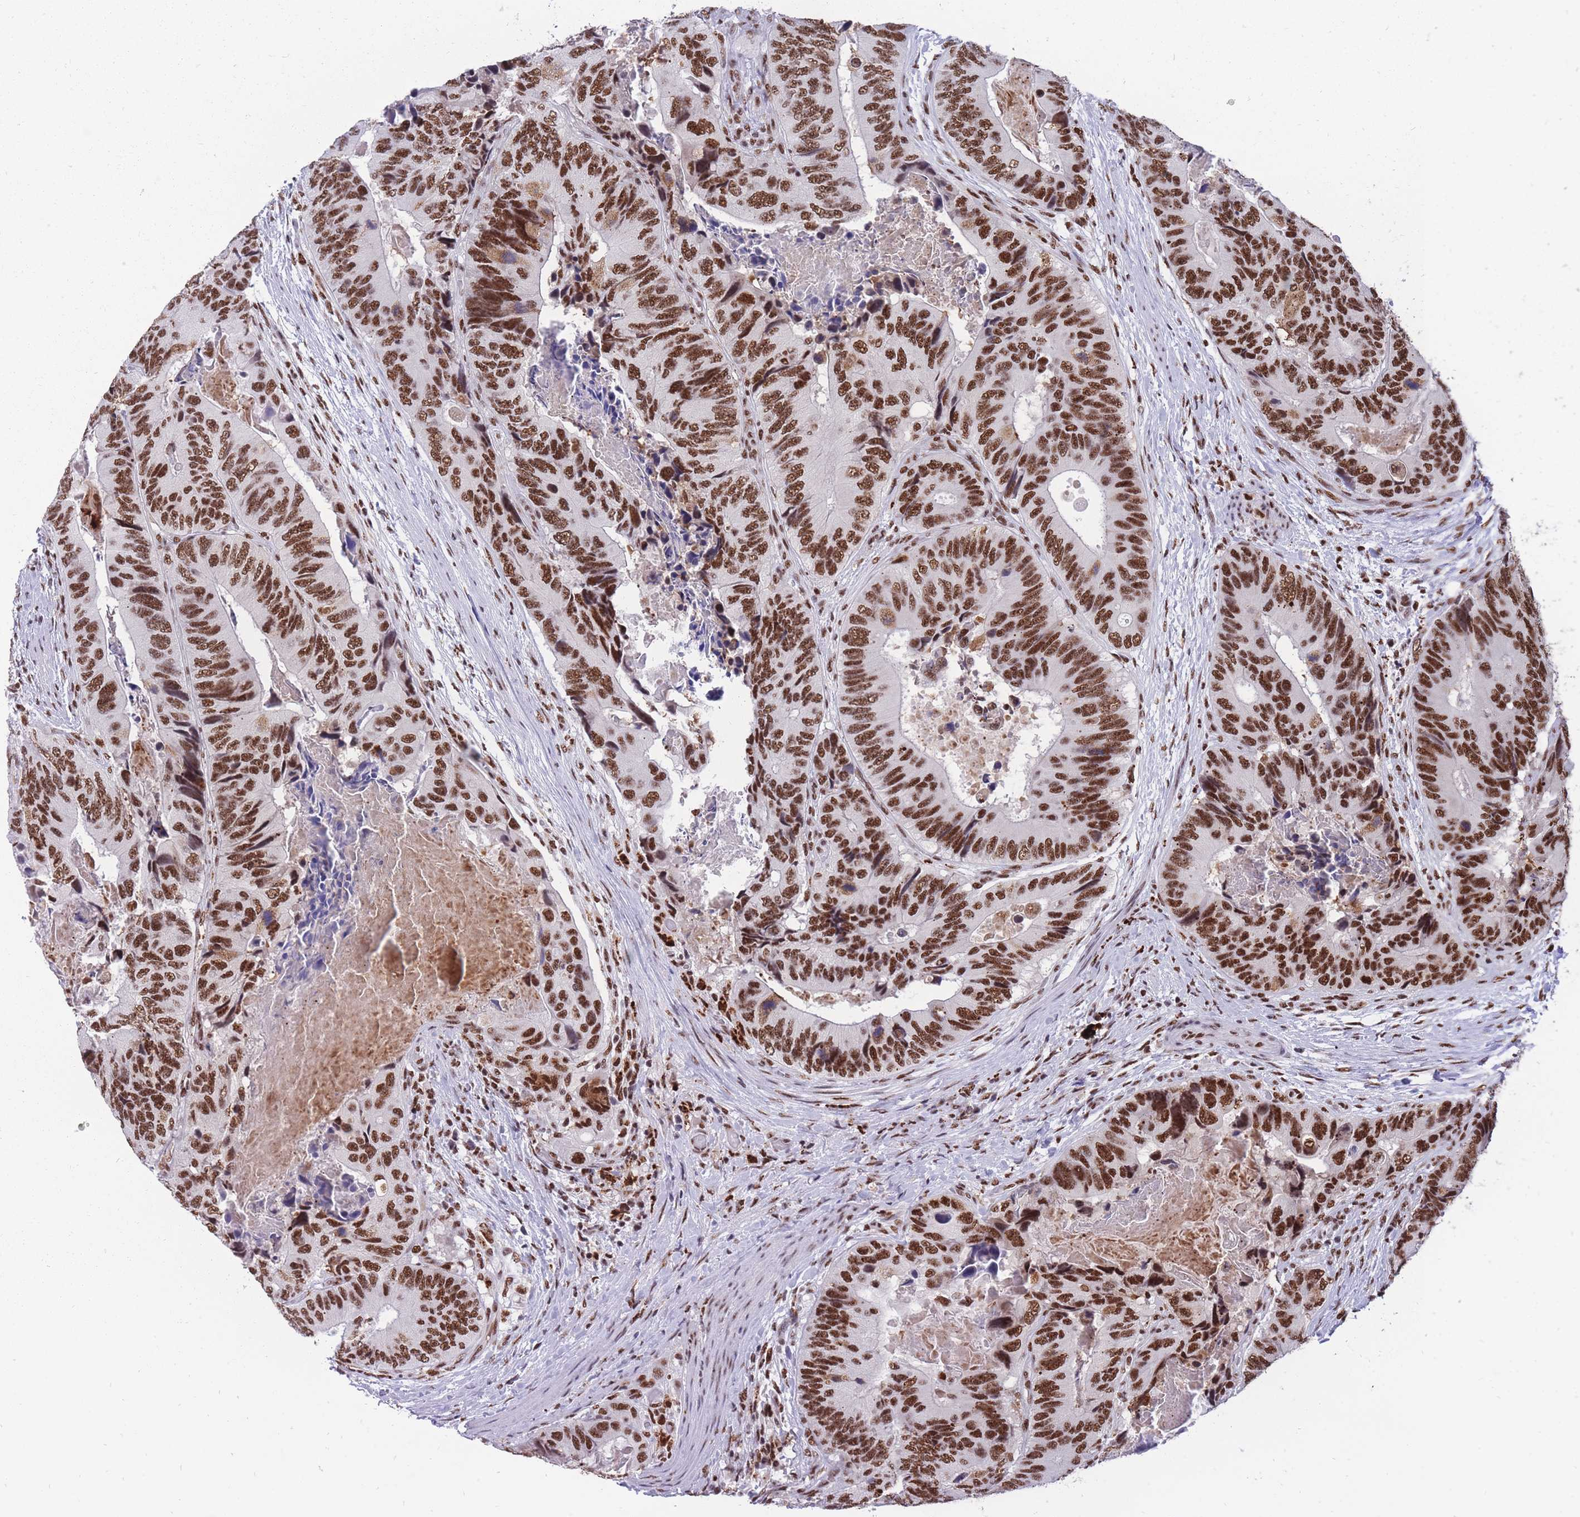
{"staining": {"intensity": "strong", "quantity": ">75%", "location": "nuclear"}, "tissue": "colorectal cancer", "cell_type": "Tumor cells", "image_type": "cancer", "snomed": [{"axis": "morphology", "description": "Adenocarcinoma, NOS"}, {"axis": "topography", "description": "Colon"}], "caption": "The immunohistochemical stain labels strong nuclear expression in tumor cells of colorectal cancer (adenocarcinoma) tissue. Nuclei are stained in blue.", "gene": "PRPF19", "patient": {"sex": "male", "age": 84}}